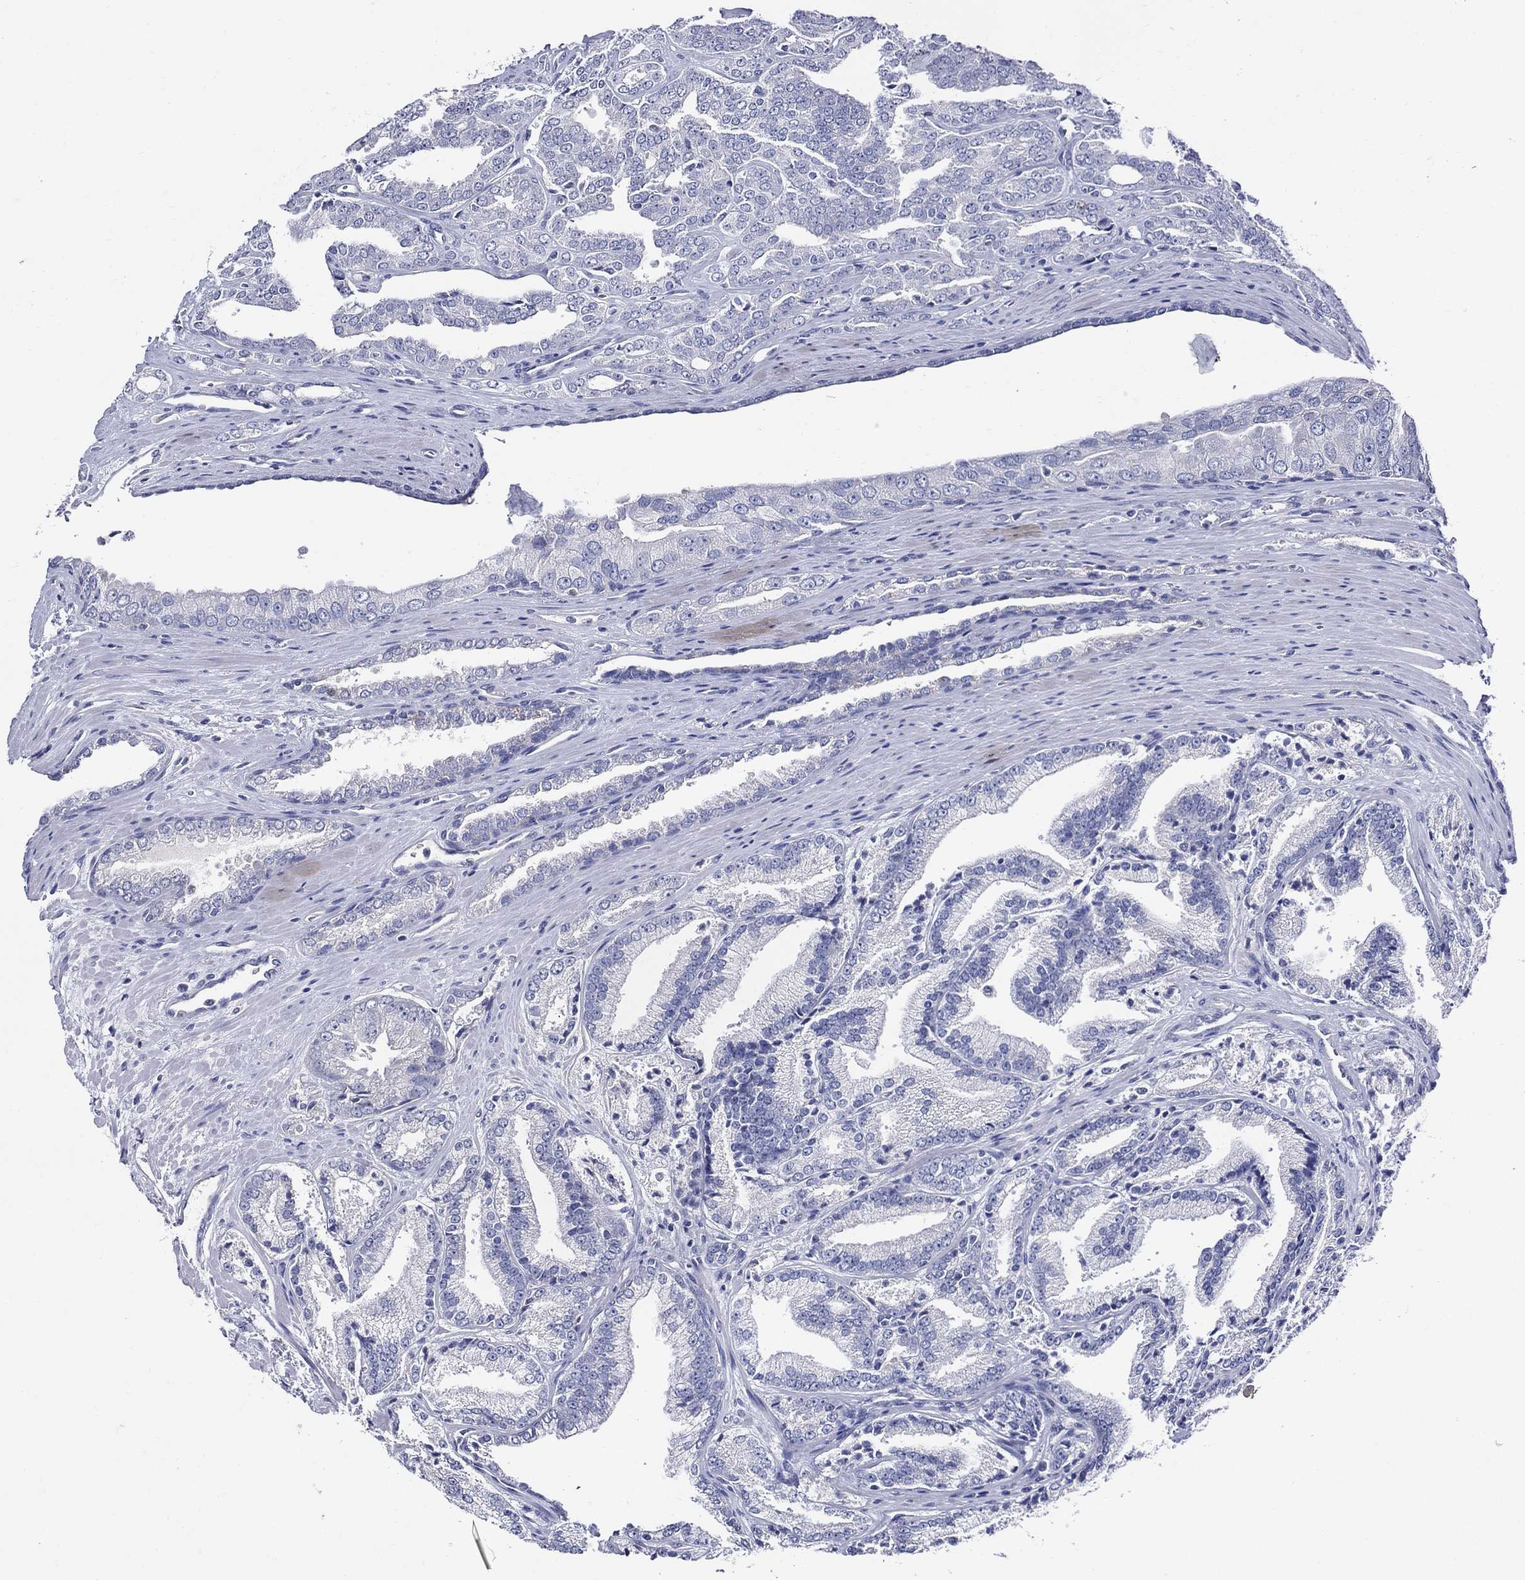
{"staining": {"intensity": "negative", "quantity": "none", "location": "none"}, "tissue": "prostate cancer", "cell_type": "Tumor cells", "image_type": "cancer", "snomed": [{"axis": "morphology", "description": "Adenocarcinoma, NOS"}, {"axis": "morphology", "description": "Adenocarcinoma, High grade"}, {"axis": "topography", "description": "Prostate"}], "caption": "Immunohistochemical staining of human prostate adenocarcinoma demonstrates no significant staining in tumor cells.", "gene": "SKOR1", "patient": {"sex": "male", "age": 70}}